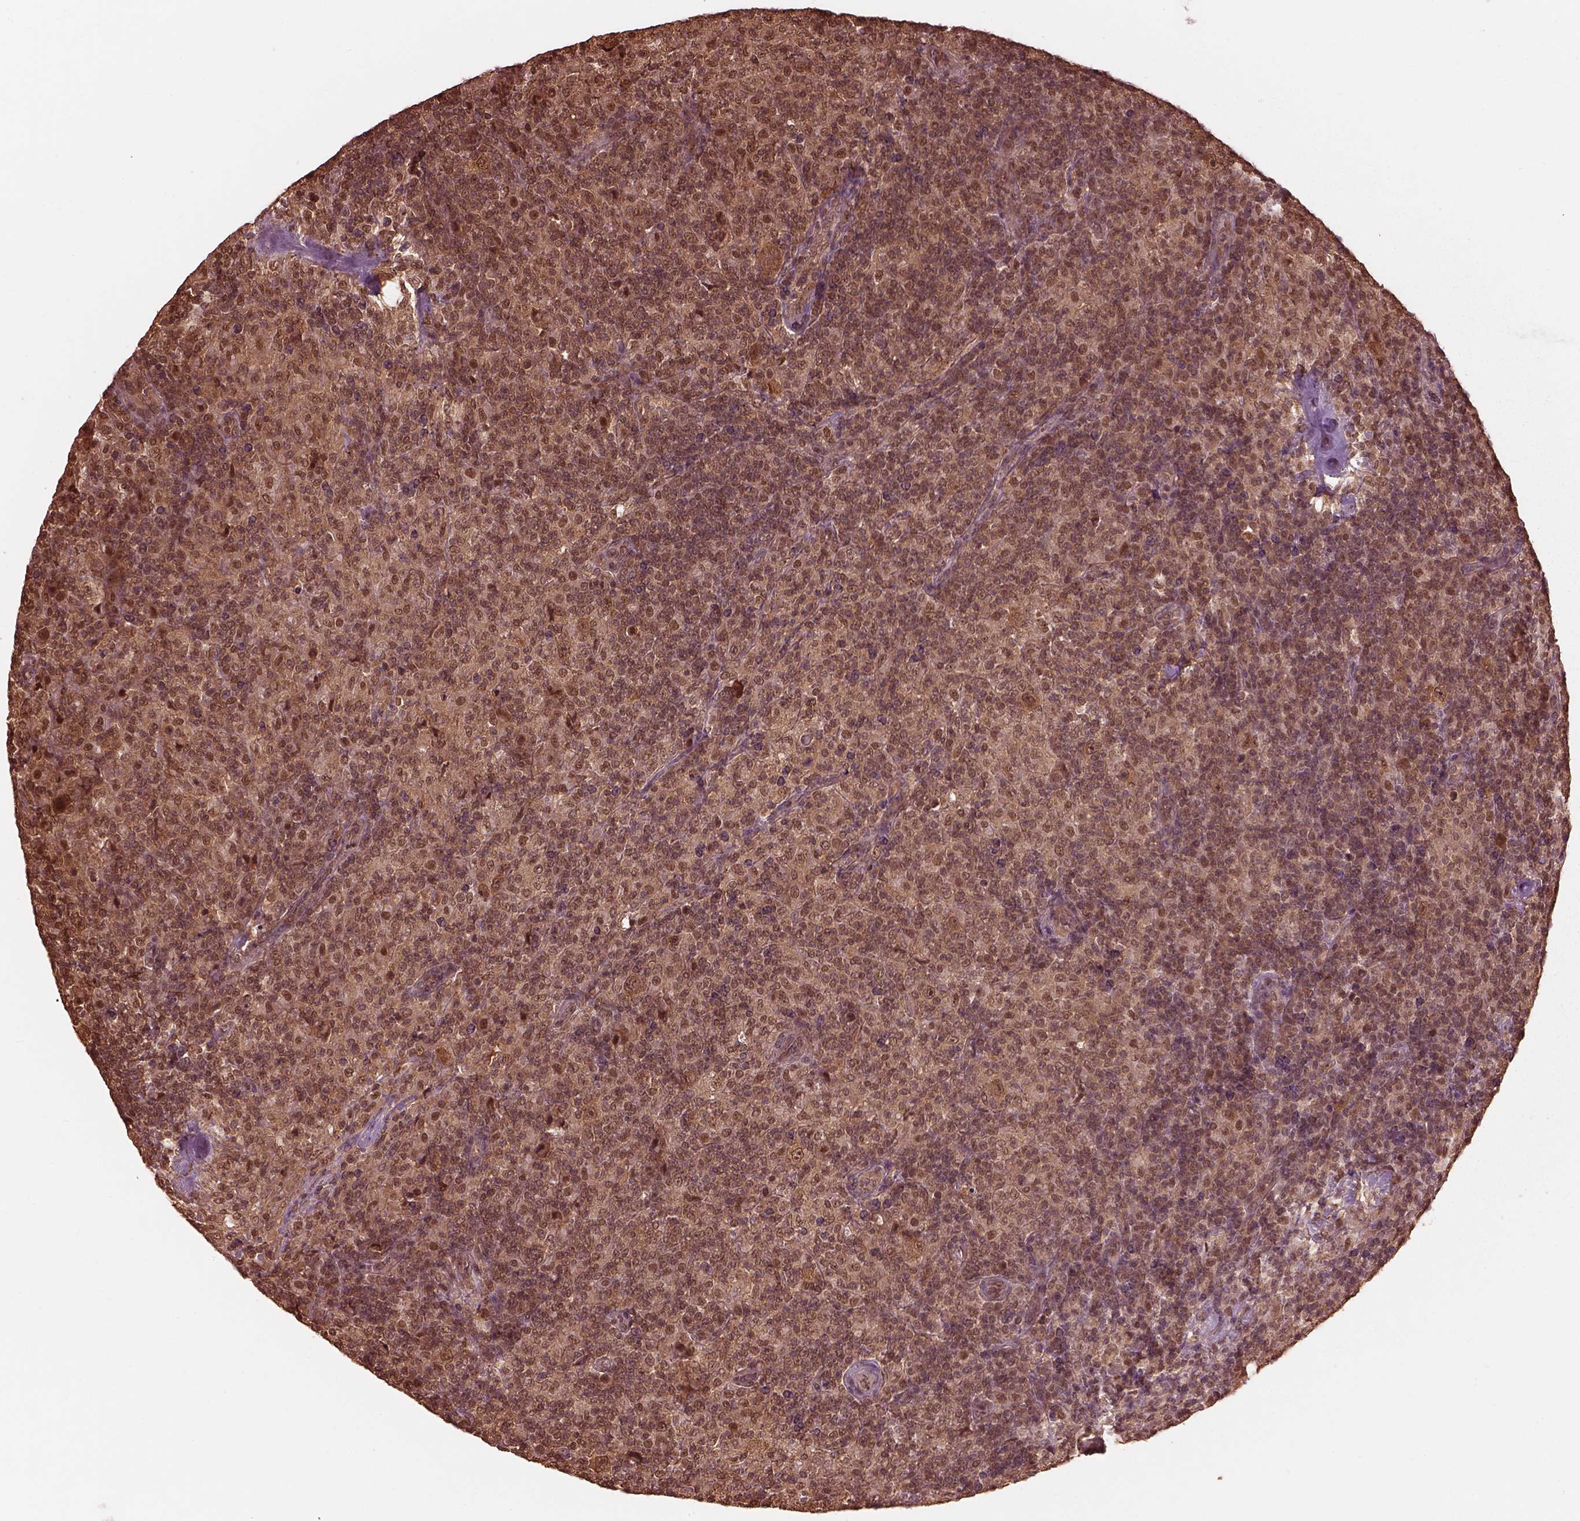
{"staining": {"intensity": "moderate", "quantity": ">75%", "location": "cytoplasmic/membranous"}, "tissue": "lymphoma", "cell_type": "Tumor cells", "image_type": "cancer", "snomed": [{"axis": "morphology", "description": "Hodgkin's disease, NOS"}, {"axis": "topography", "description": "Lymph node"}], "caption": "A high-resolution micrograph shows immunohistochemistry (IHC) staining of Hodgkin's disease, which demonstrates moderate cytoplasmic/membranous expression in about >75% of tumor cells. (Stains: DAB (3,3'-diaminobenzidine) in brown, nuclei in blue, Microscopy: brightfield microscopy at high magnification).", "gene": "PSMC5", "patient": {"sex": "male", "age": 70}}